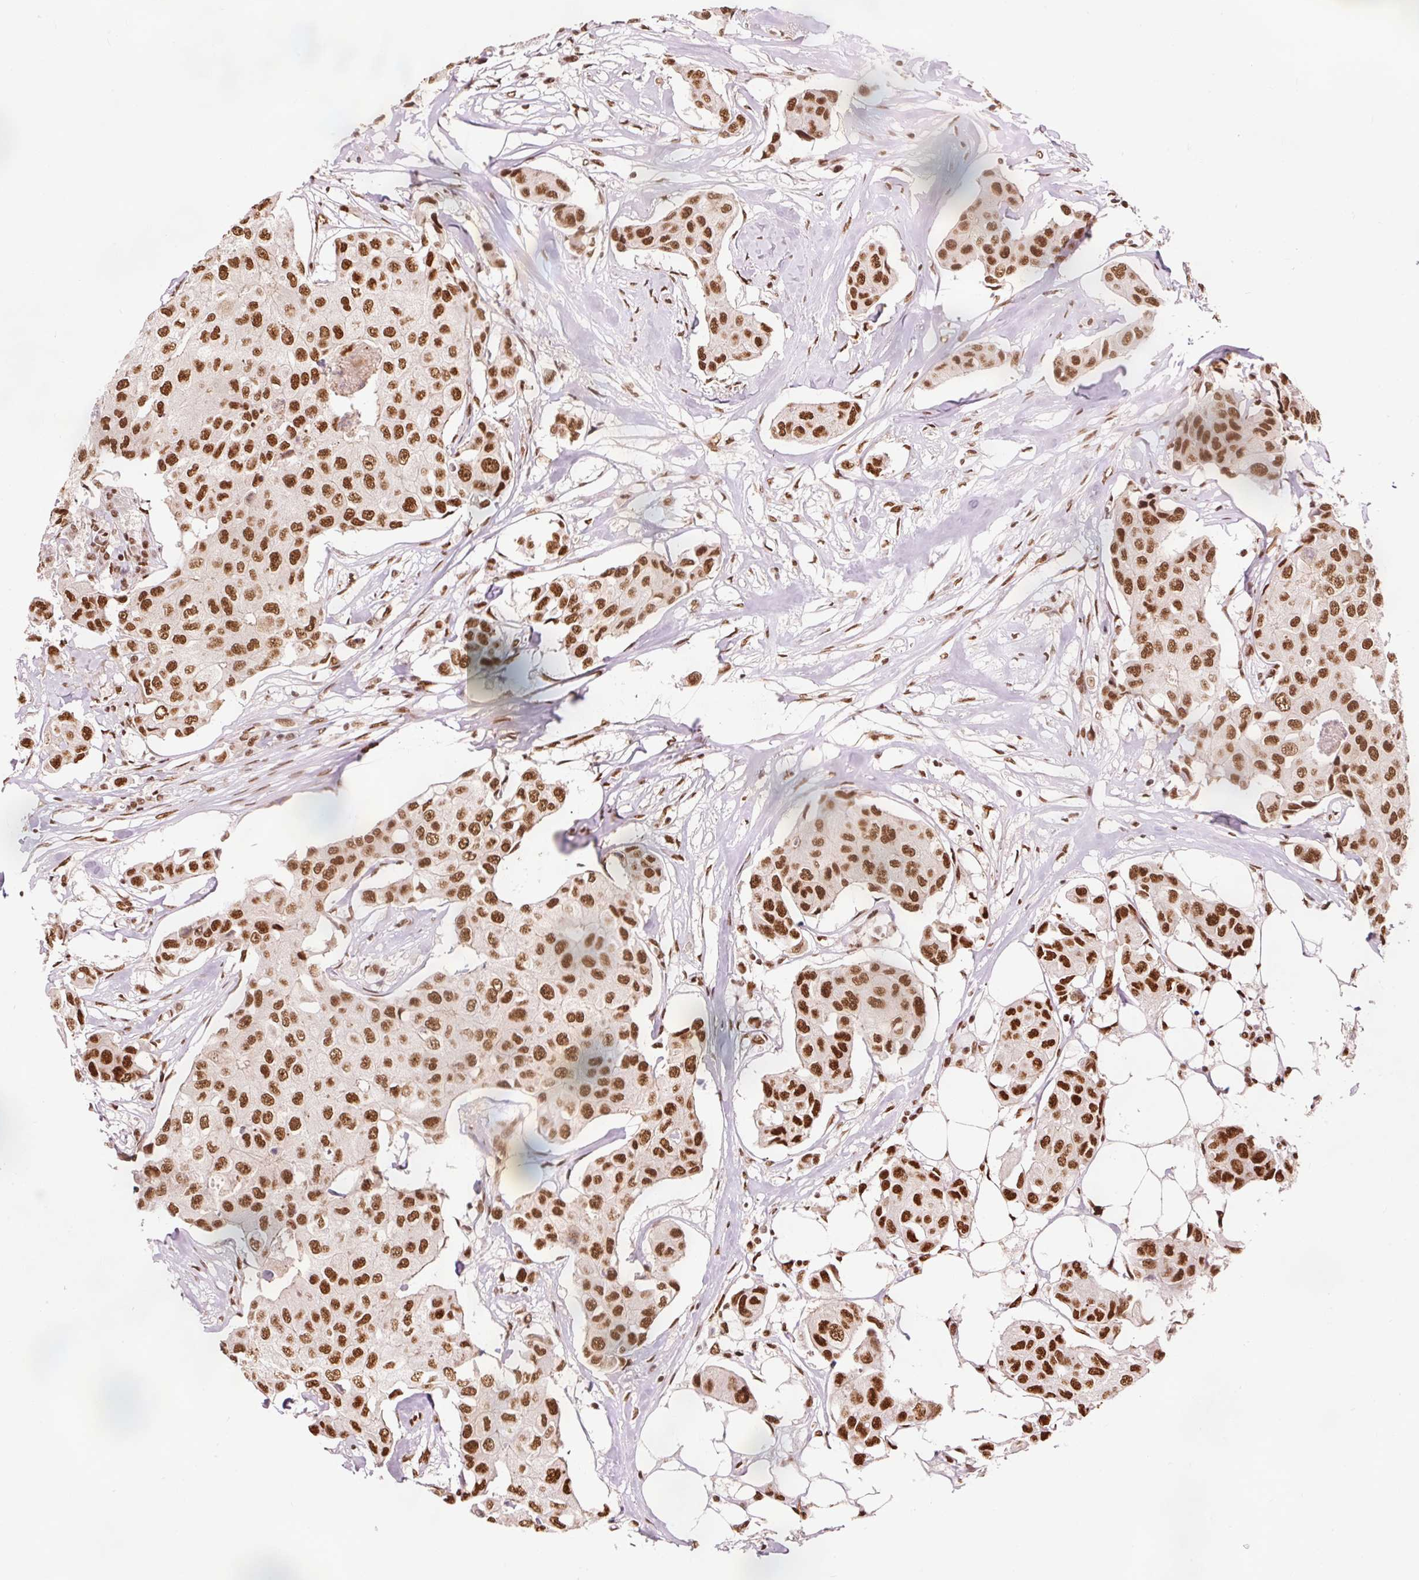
{"staining": {"intensity": "strong", "quantity": ">75%", "location": "nuclear"}, "tissue": "breast cancer", "cell_type": "Tumor cells", "image_type": "cancer", "snomed": [{"axis": "morphology", "description": "Duct carcinoma"}, {"axis": "topography", "description": "Breast"}, {"axis": "topography", "description": "Lymph node"}], "caption": "Infiltrating ductal carcinoma (breast) tissue displays strong nuclear expression in about >75% of tumor cells, visualized by immunohistochemistry.", "gene": "ZBTB44", "patient": {"sex": "female", "age": 80}}